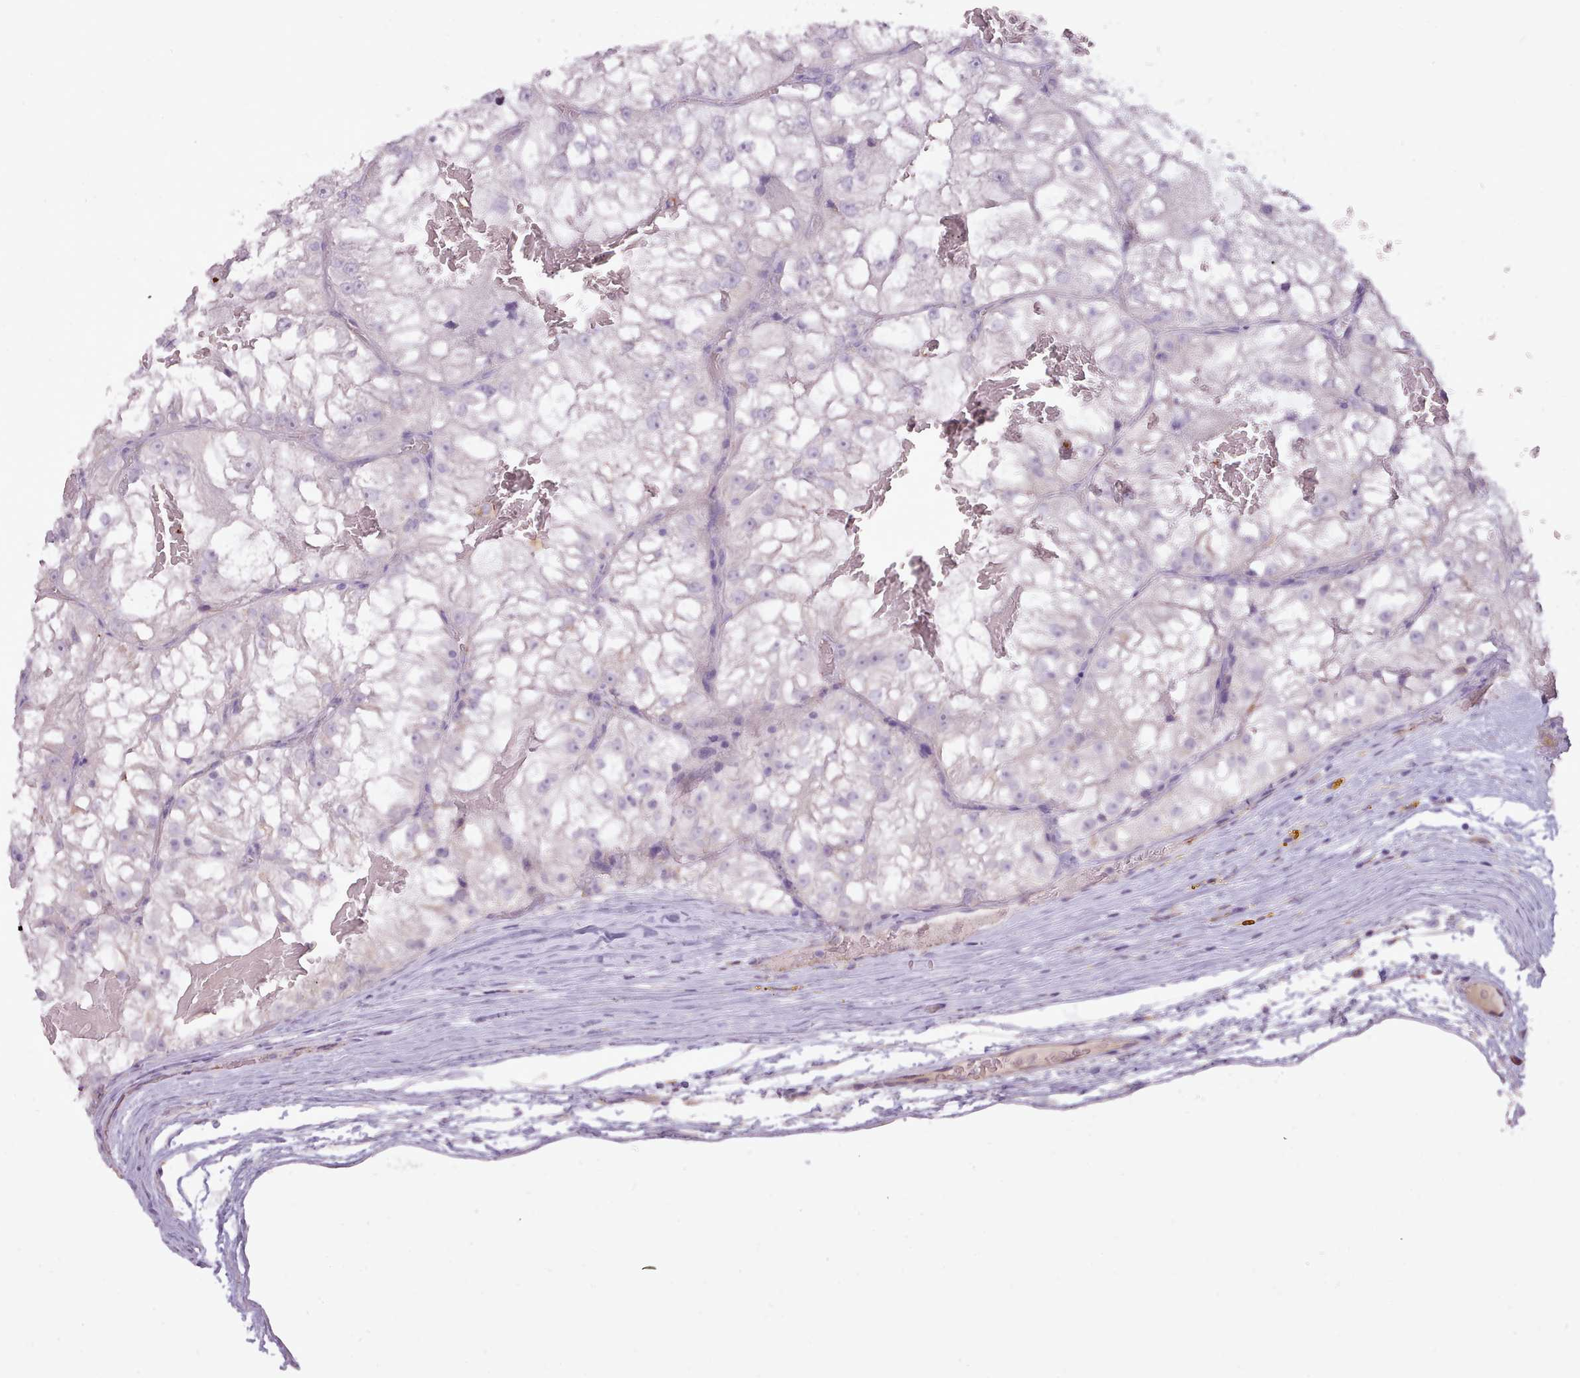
{"staining": {"intensity": "negative", "quantity": "none", "location": "none"}, "tissue": "renal cancer", "cell_type": "Tumor cells", "image_type": "cancer", "snomed": [{"axis": "morphology", "description": "Adenocarcinoma, NOS"}, {"axis": "topography", "description": "Kidney"}], "caption": "There is no significant staining in tumor cells of renal cancer (adenocarcinoma).", "gene": "ATRAID", "patient": {"sex": "female", "age": 72}}